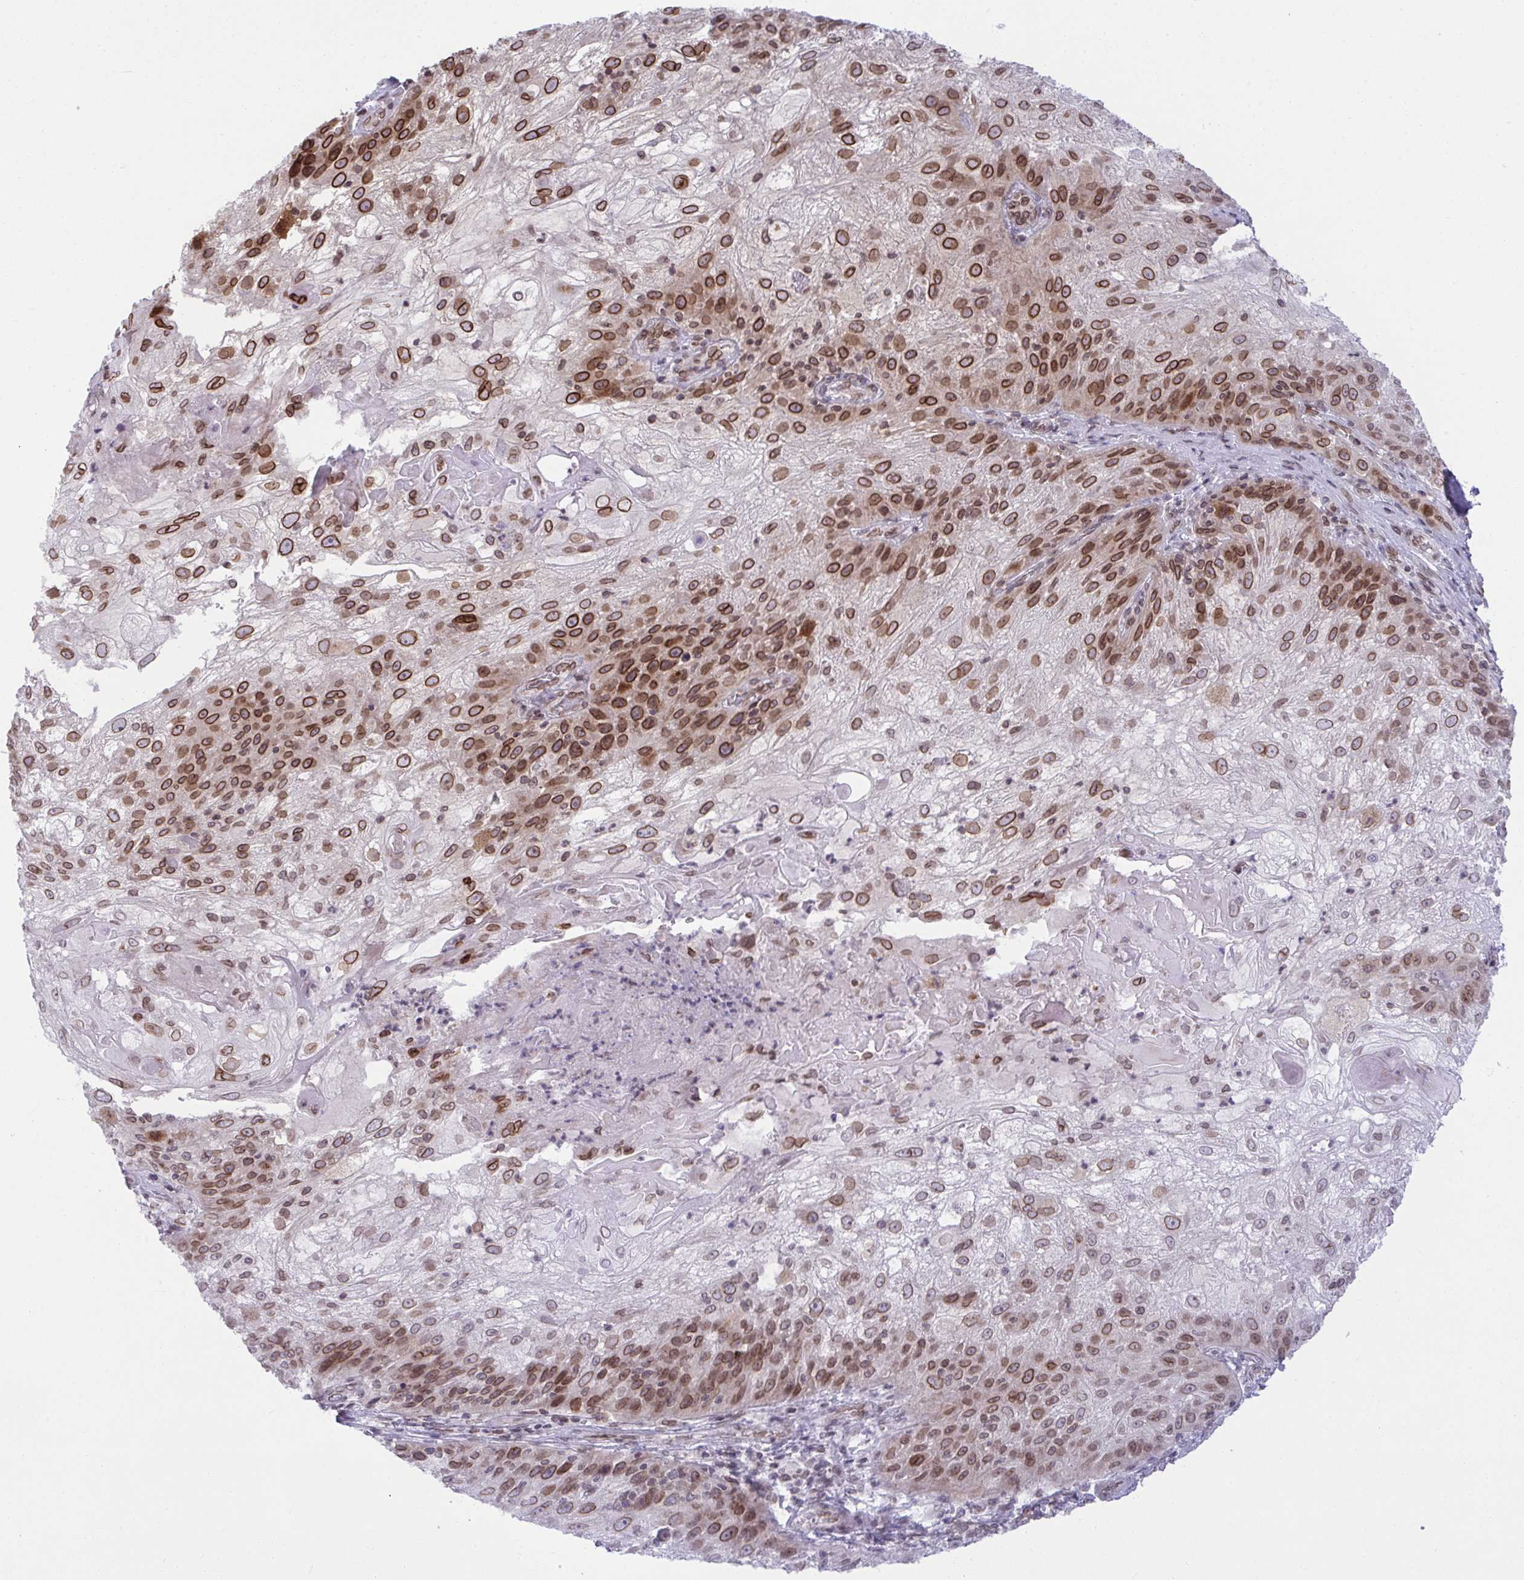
{"staining": {"intensity": "strong", "quantity": "25%-75%", "location": "cytoplasmic/membranous,nuclear"}, "tissue": "skin cancer", "cell_type": "Tumor cells", "image_type": "cancer", "snomed": [{"axis": "morphology", "description": "Normal tissue, NOS"}, {"axis": "morphology", "description": "Squamous cell carcinoma, NOS"}, {"axis": "topography", "description": "Skin"}], "caption": "Immunohistochemical staining of skin squamous cell carcinoma shows high levels of strong cytoplasmic/membranous and nuclear protein staining in approximately 25%-75% of tumor cells.", "gene": "RANBP2", "patient": {"sex": "female", "age": 83}}